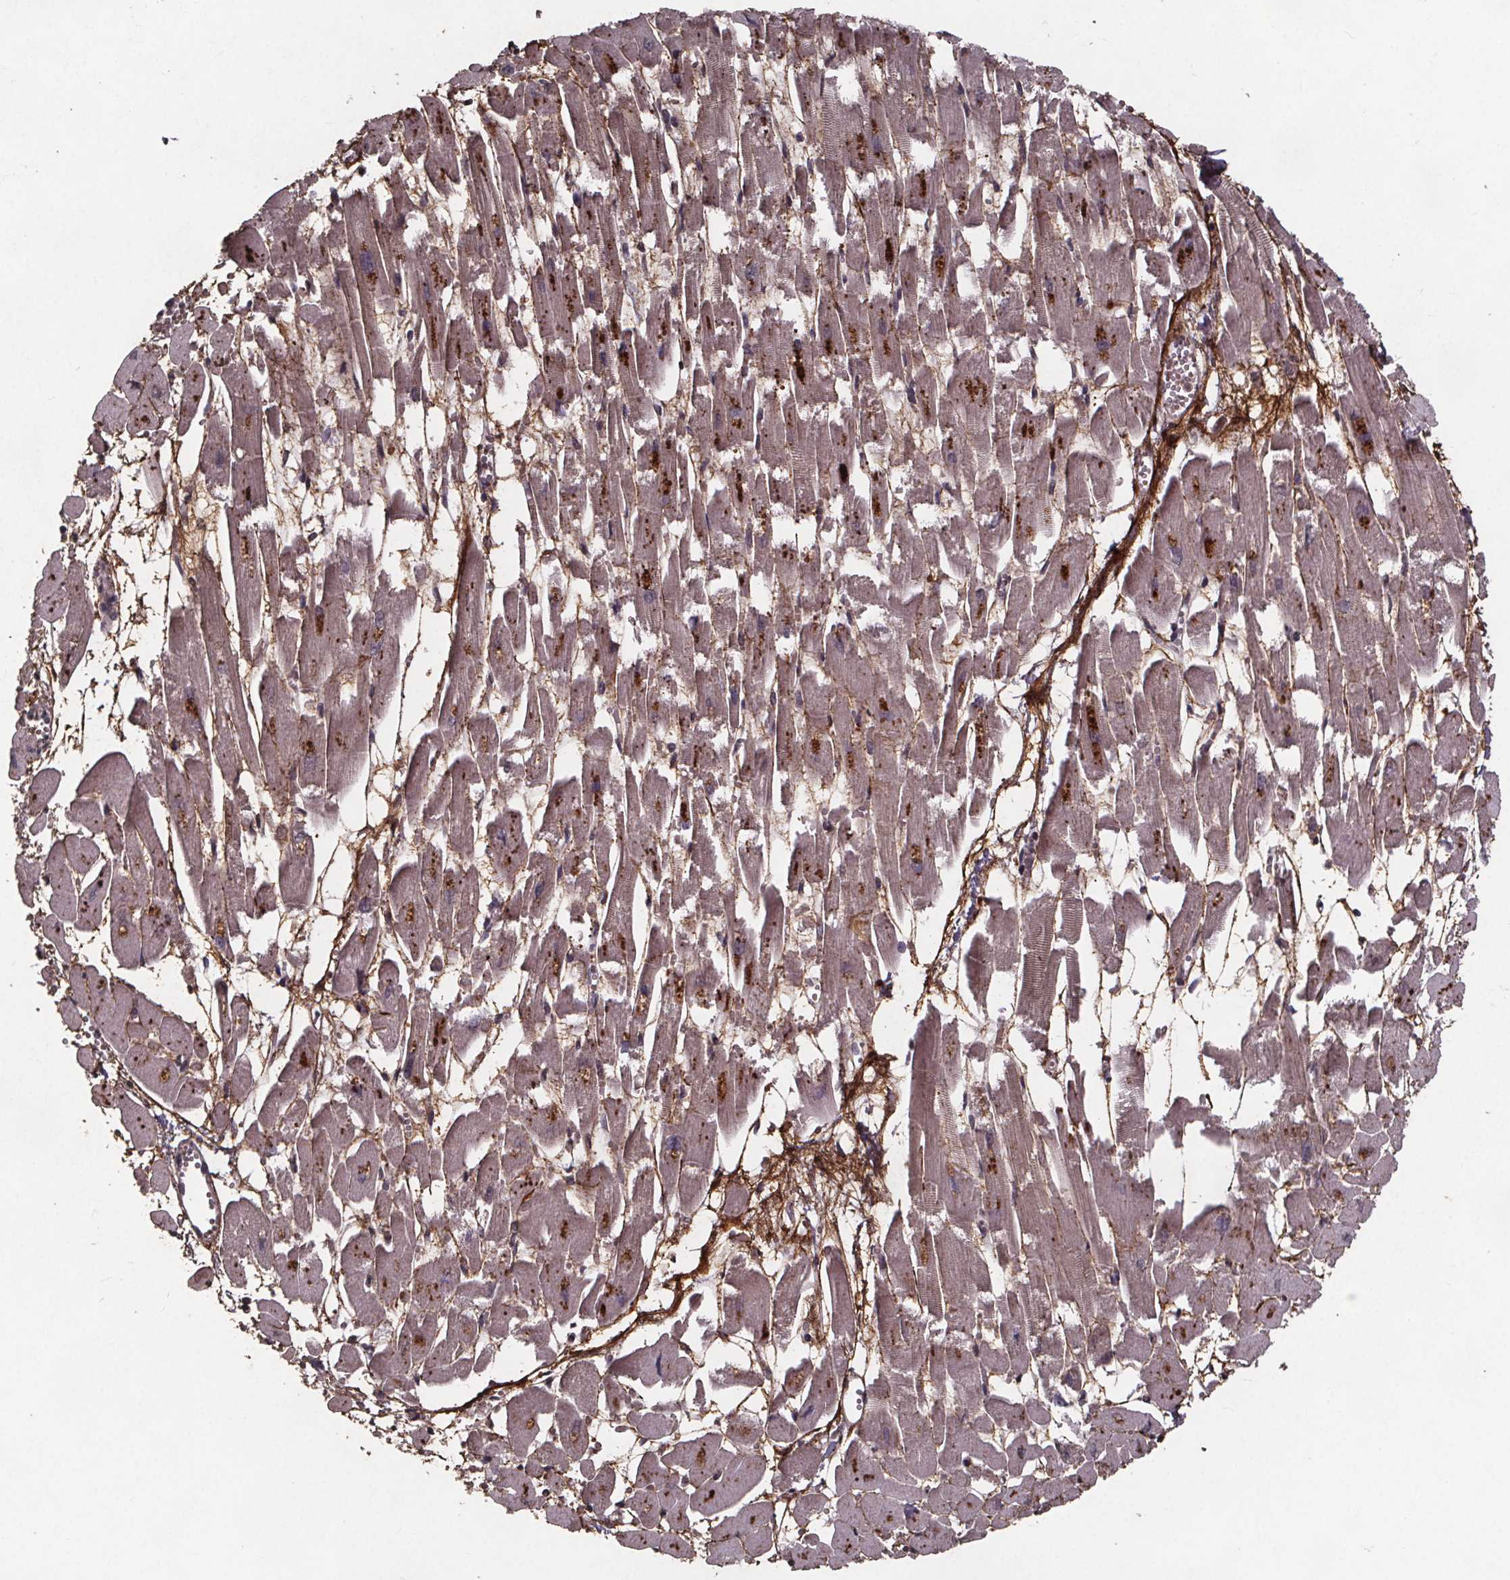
{"staining": {"intensity": "moderate", "quantity": "25%-75%", "location": "cytoplasmic/membranous"}, "tissue": "heart muscle", "cell_type": "Cardiomyocytes", "image_type": "normal", "snomed": [{"axis": "morphology", "description": "Normal tissue, NOS"}, {"axis": "topography", "description": "Heart"}], "caption": "Immunohistochemistry (IHC) (DAB (3,3'-diaminobenzidine)) staining of unremarkable heart muscle demonstrates moderate cytoplasmic/membranous protein staining in about 25%-75% of cardiomyocytes.", "gene": "GPX3", "patient": {"sex": "female", "age": 52}}